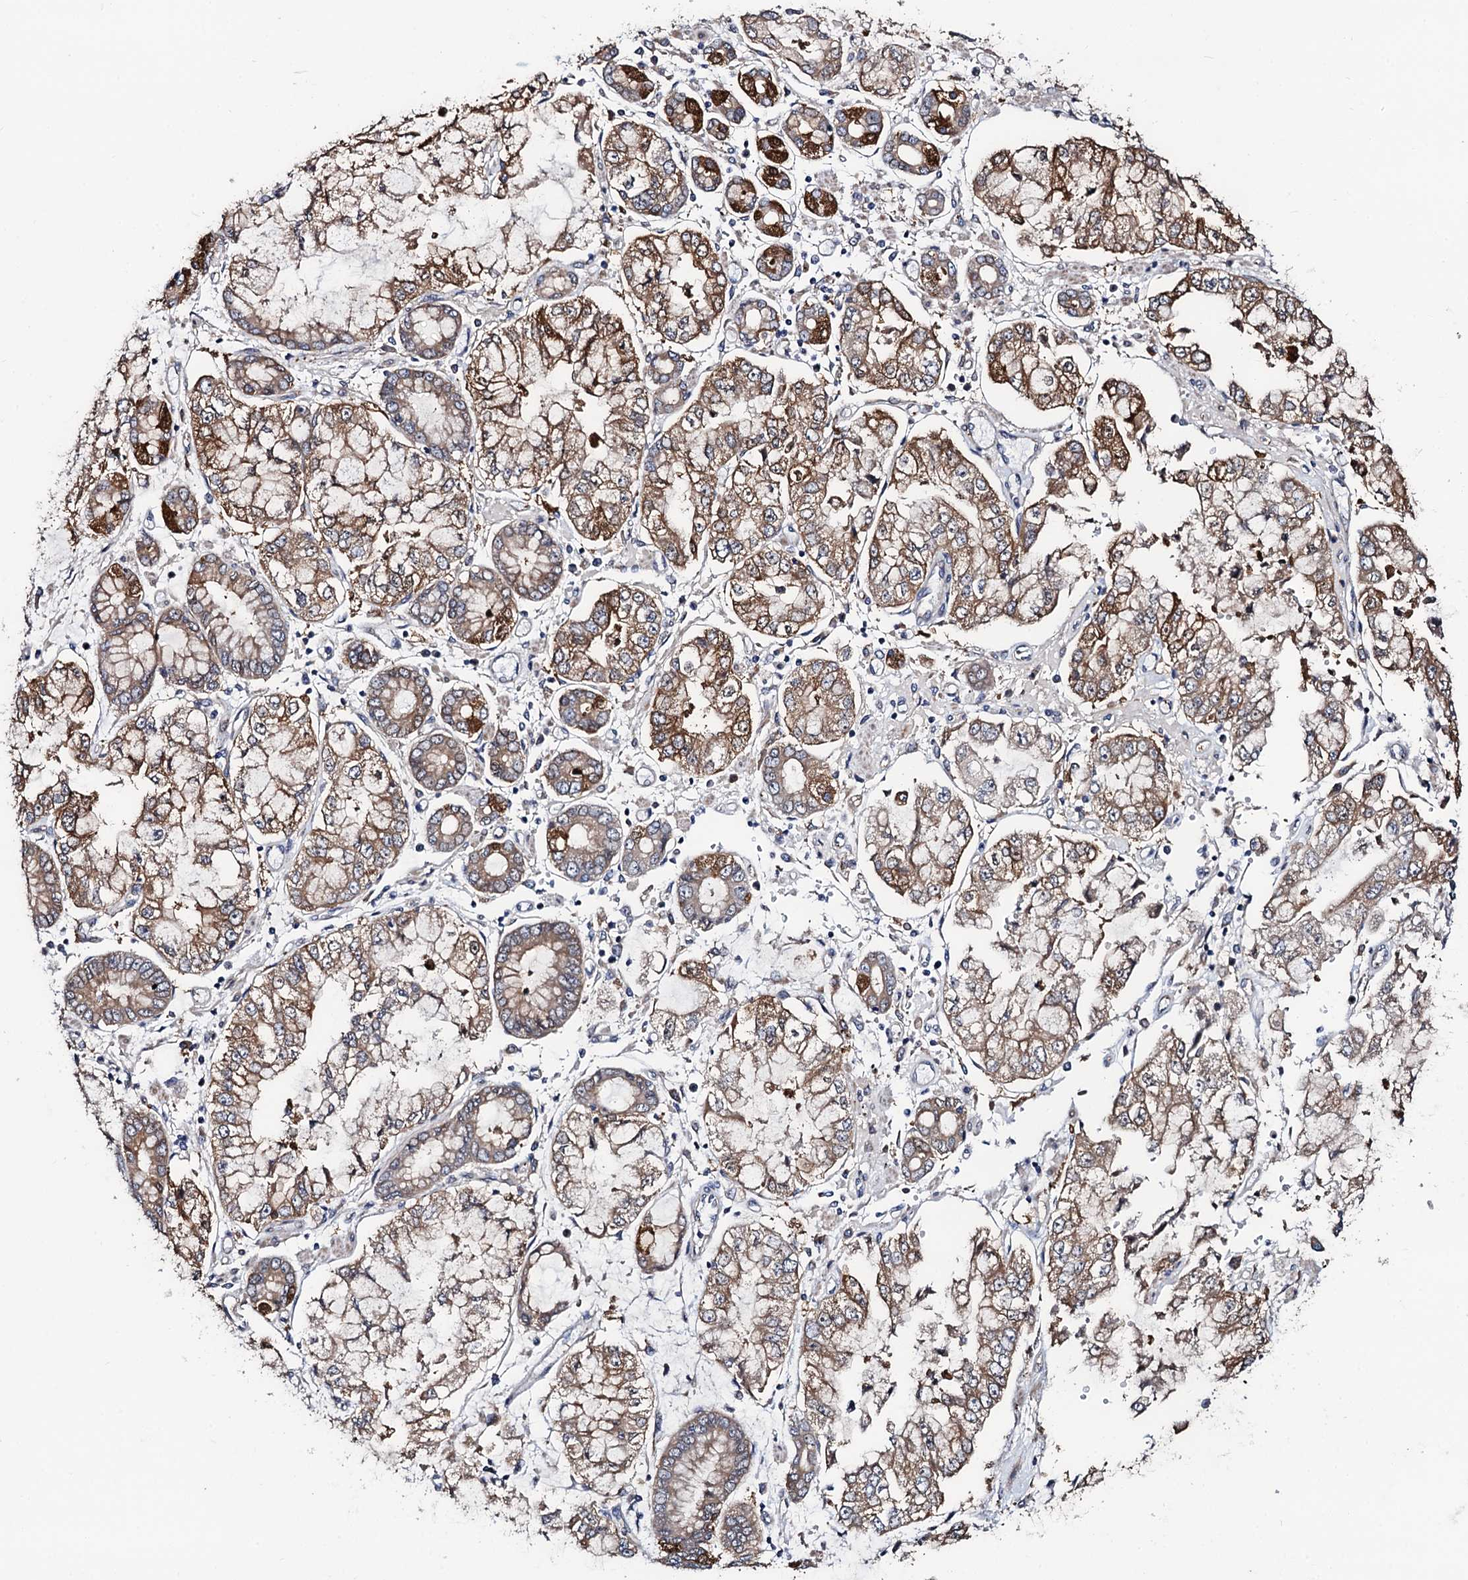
{"staining": {"intensity": "moderate", "quantity": ">75%", "location": "cytoplasmic/membranous"}, "tissue": "stomach cancer", "cell_type": "Tumor cells", "image_type": "cancer", "snomed": [{"axis": "morphology", "description": "Adenocarcinoma, NOS"}, {"axis": "topography", "description": "Stomach"}], "caption": "Moderate cytoplasmic/membranous expression for a protein is present in about >75% of tumor cells of adenocarcinoma (stomach) using immunohistochemistry (IHC).", "gene": "FAM222A", "patient": {"sex": "male", "age": 76}}